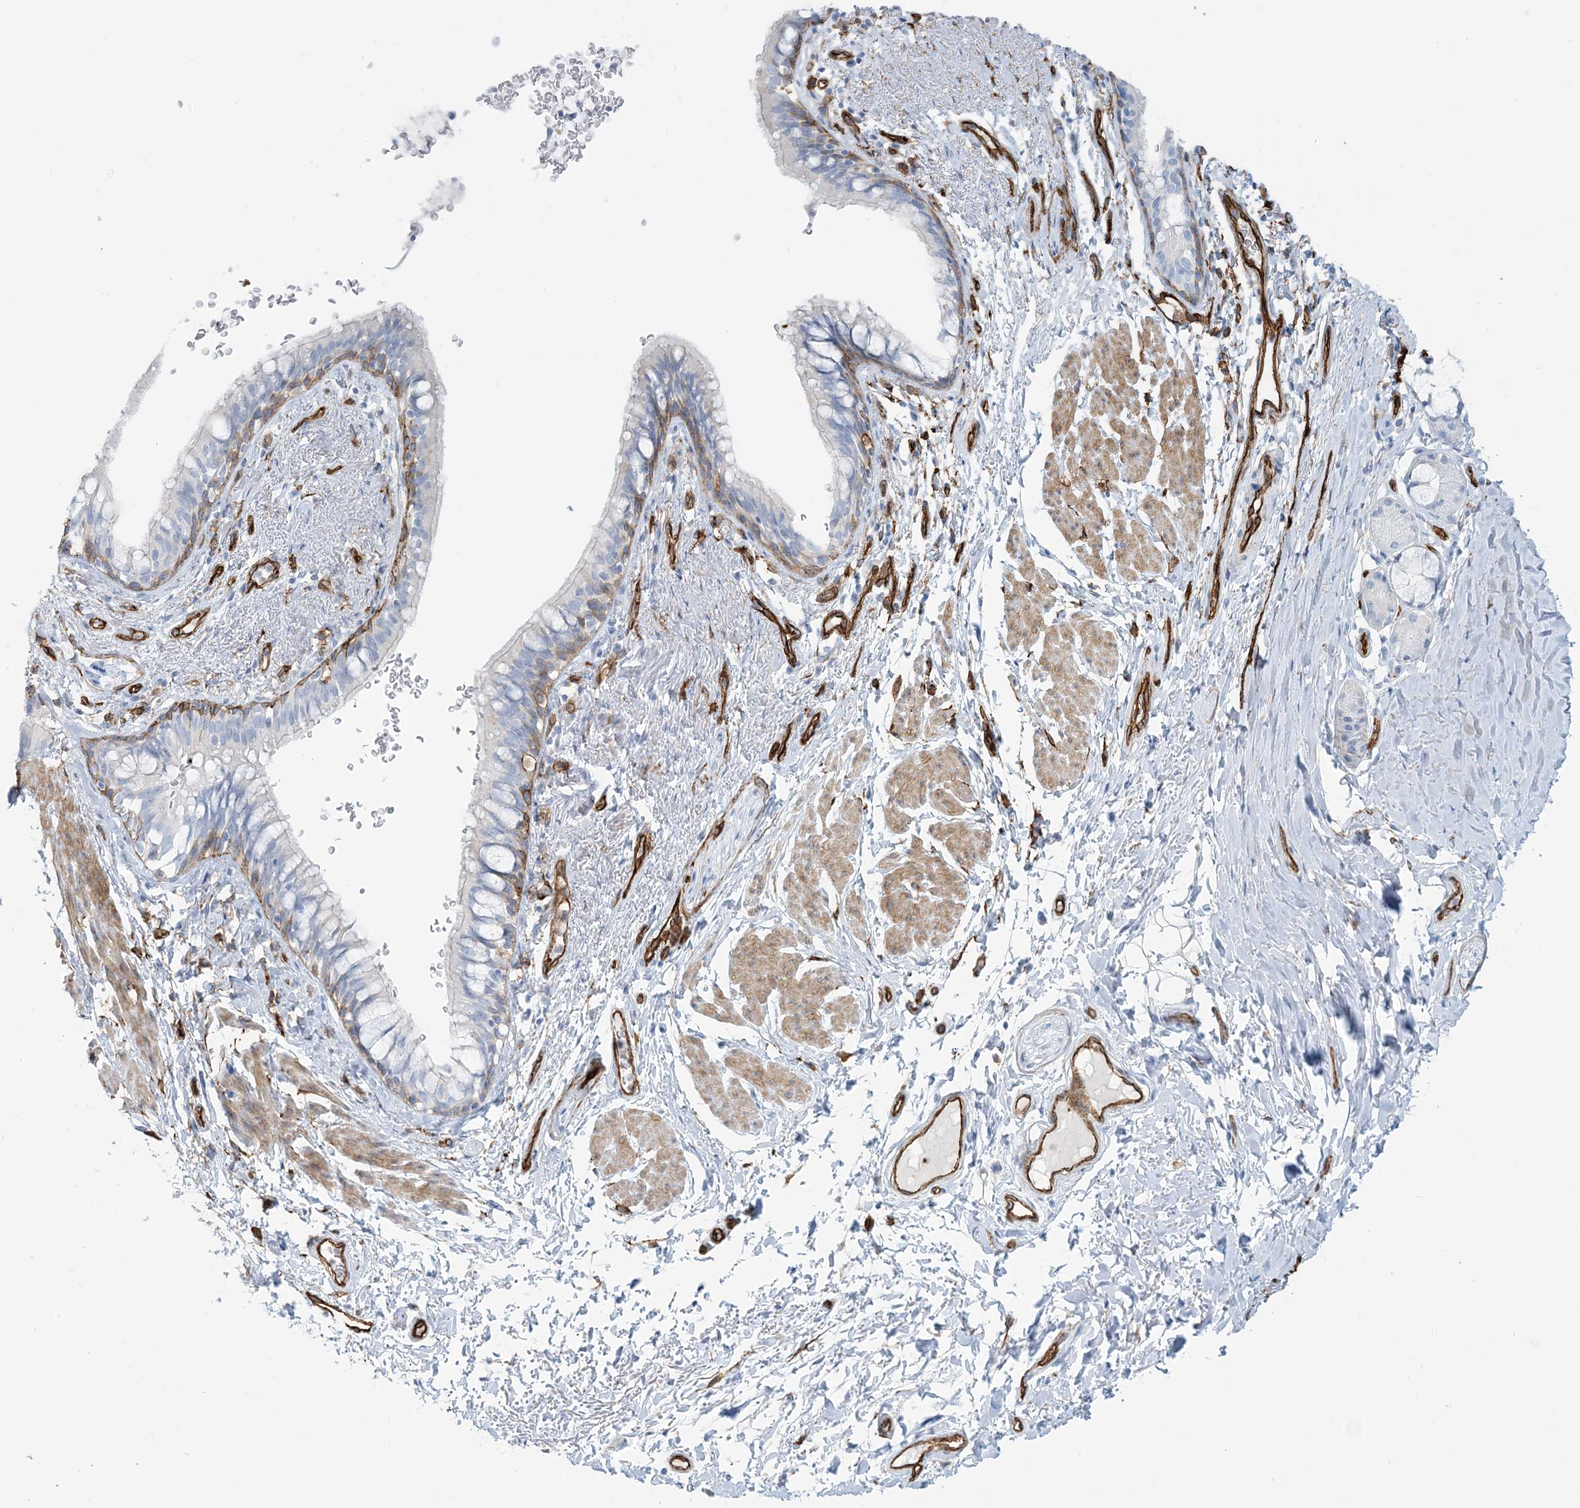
{"staining": {"intensity": "moderate", "quantity": "25%-75%", "location": "cytoplasmic/membranous"}, "tissue": "bronchus", "cell_type": "Respiratory epithelial cells", "image_type": "normal", "snomed": [{"axis": "morphology", "description": "Normal tissue, NOS"}, {"axis": "topography", "description": "Cartilage tissue"}, {"axis": "topography", "description": "Bronchus"}], "caption": "Immunohistochemical staining of normal human bronchus shows medium levels of moderate cytoplasmic/membranous positivity in approximately 25%-75% of respiratory epithelial cells.", "gene": "EPS8L3", "patient": {"sex": "female", "age": 36}}